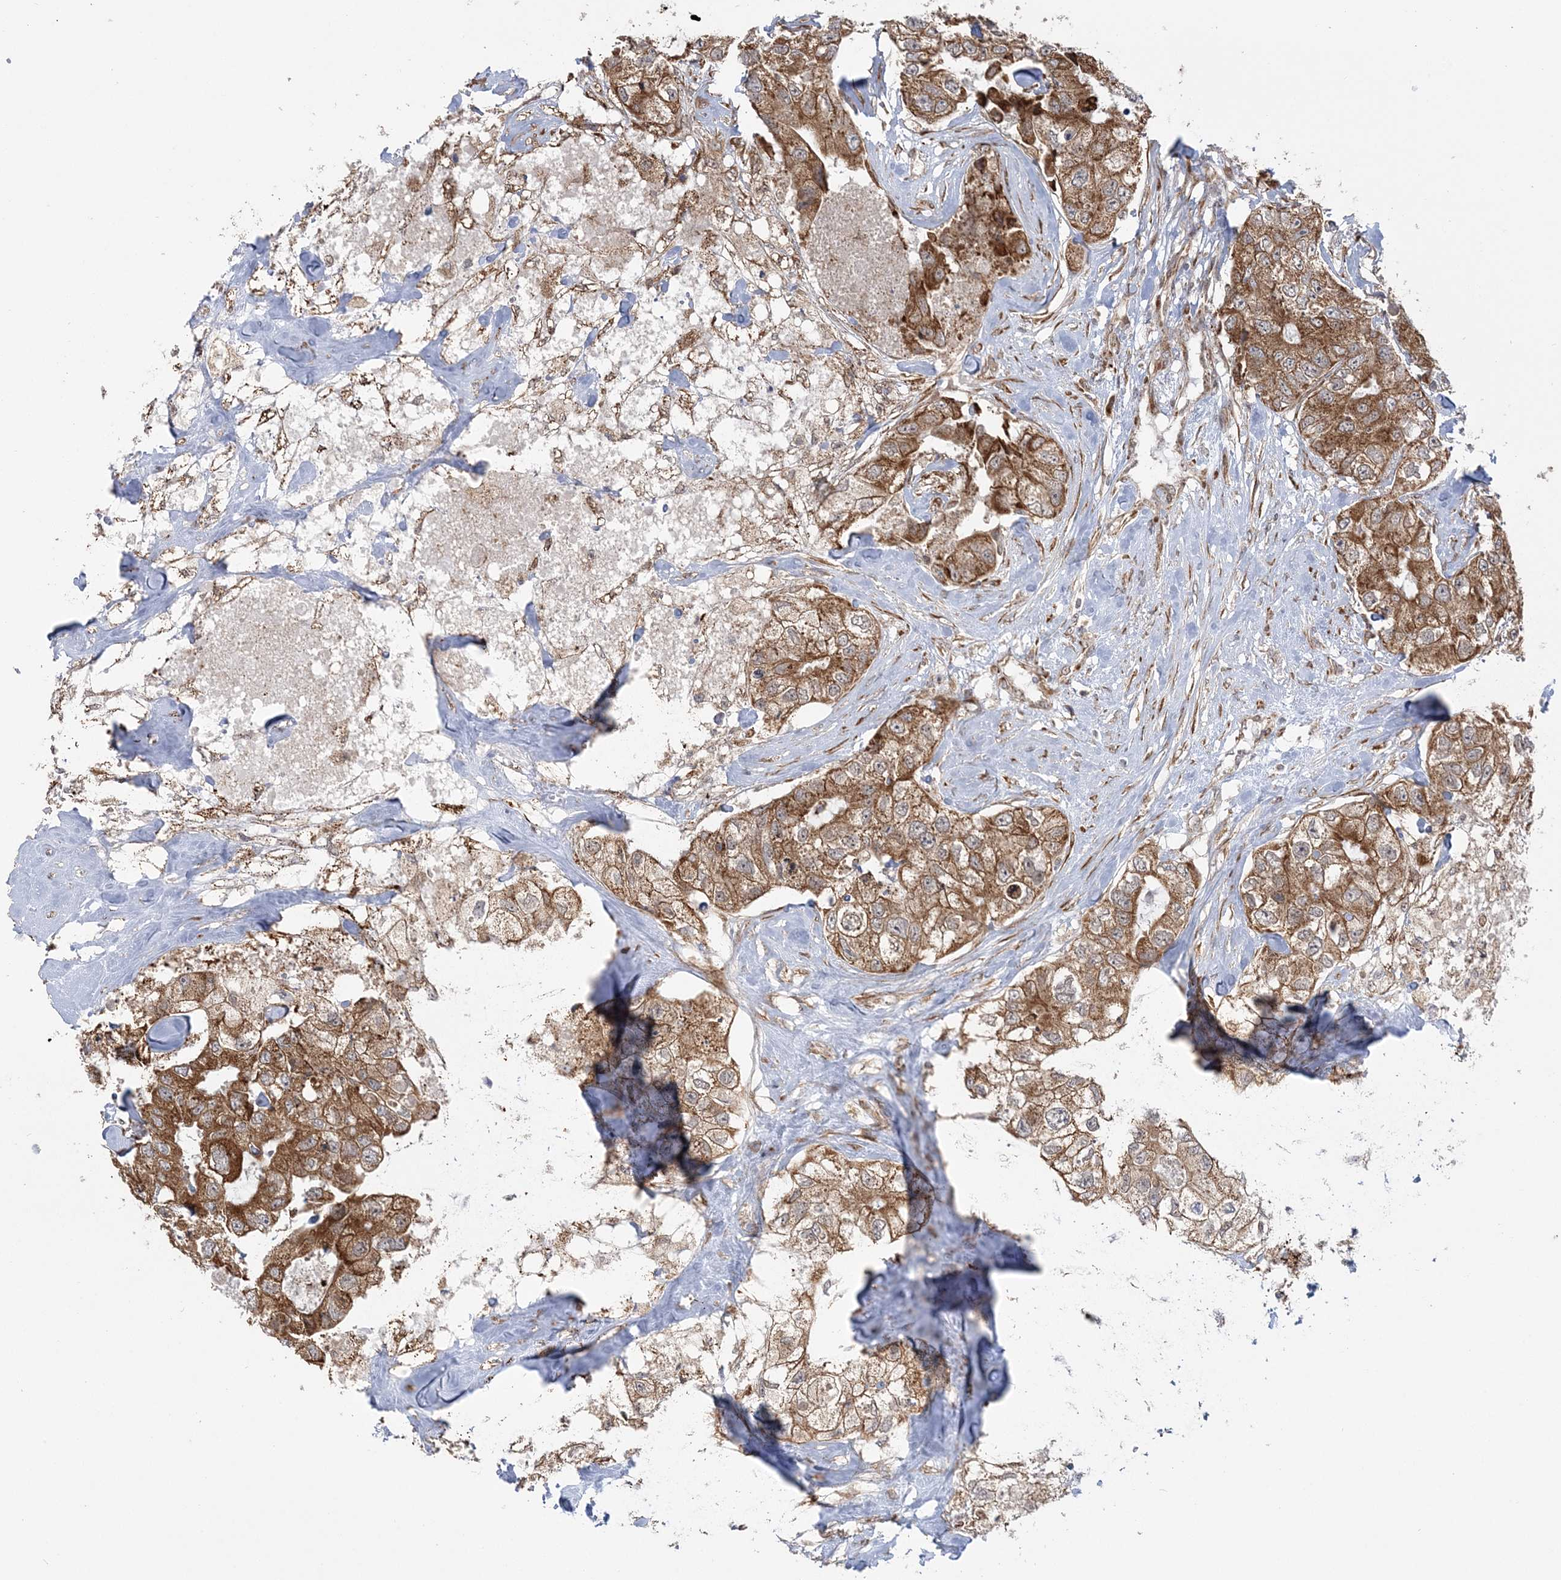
{"staining": {"intensity": "moderate", "quantity": ">75%", "location": "cytoplasmic/membranous"}, "tissue": "breast cancer", "cell_type": "Tumor cells", "image_type": "cancer", "snomed": [{"axis": "morphology", "description": "Duct carcinoma"}, {"axis": "topography", "description": "Breast"}], "caption": "Immunohistochemistry (IHC) image of neoplastic tissue: breast intraductal carcinoma stained using IHC displays medium levels of moderate protein expression localized specifically in the cytoplasmic/membranous of tumor cells, appearing as a cytoplasmic/membranous brown color.", "gene": "MRPL47", "patient": {"sex": "female", "age": 62}}